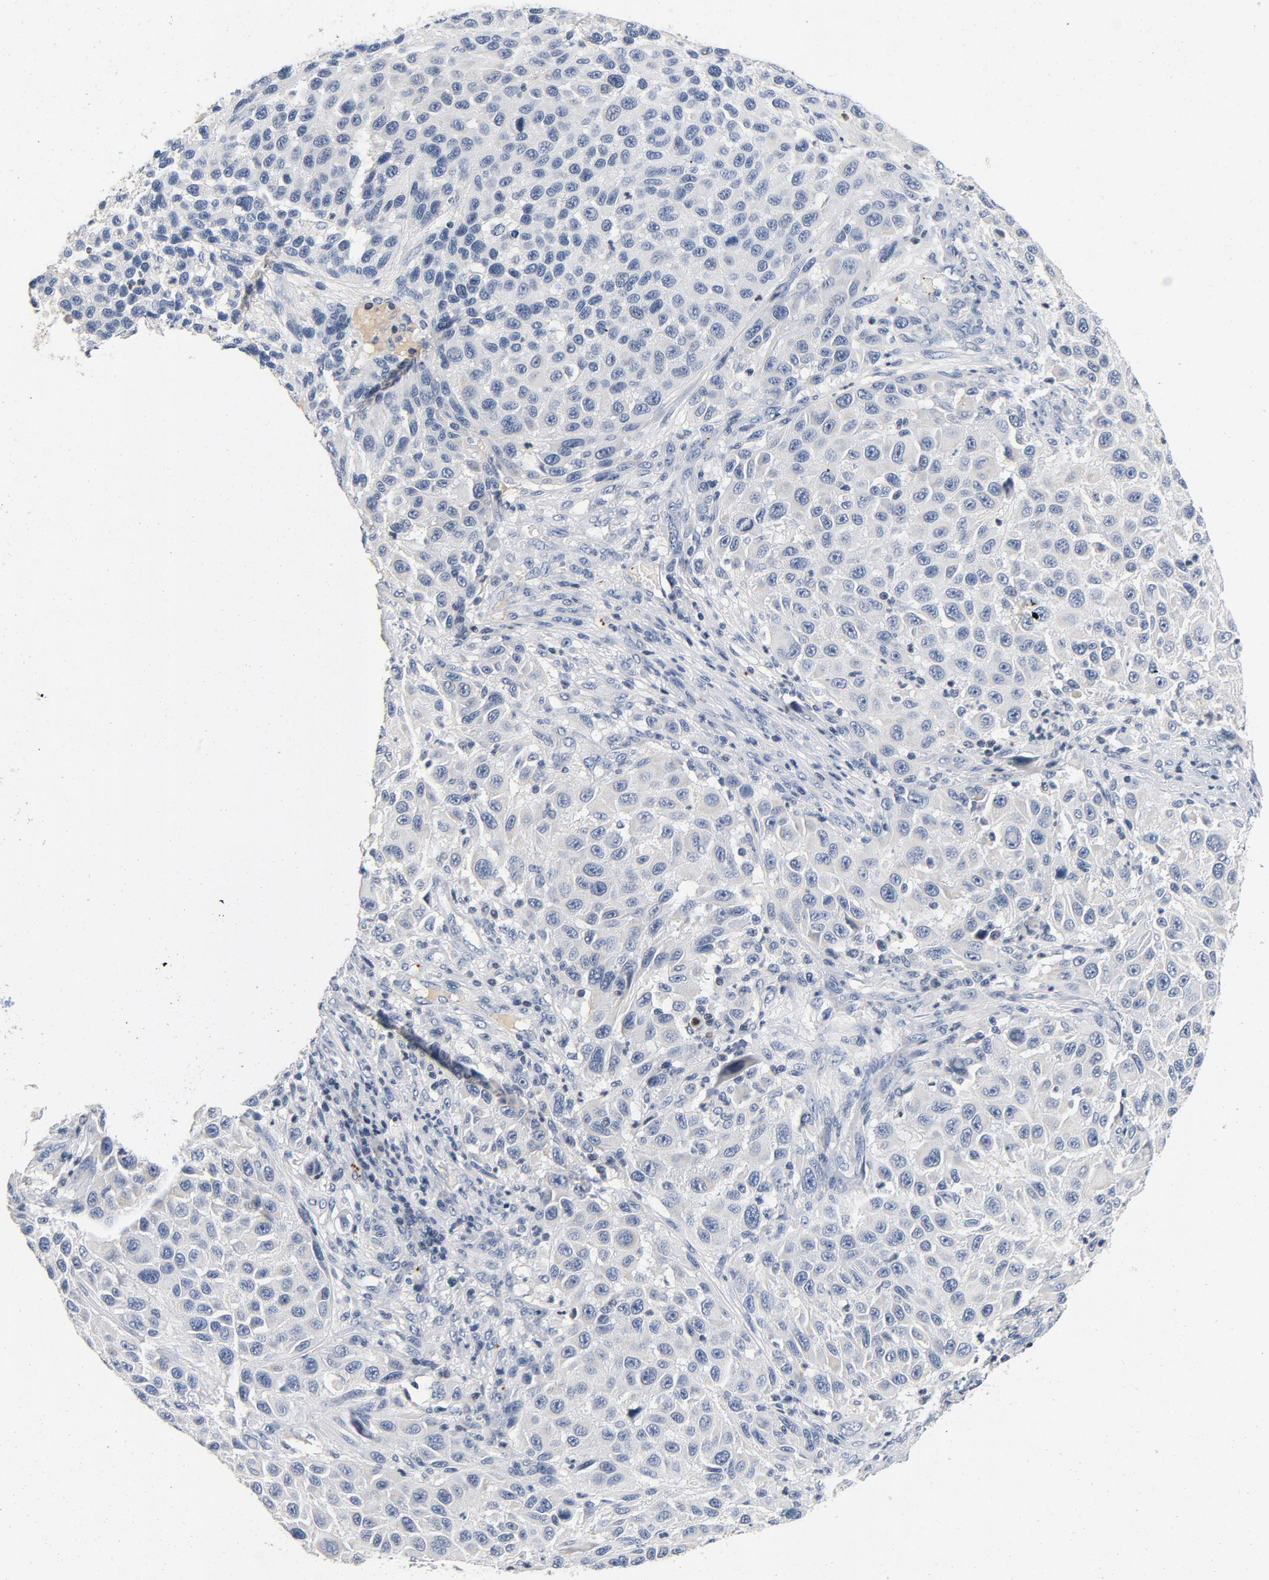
{"staining": {"intensity": "negative", "quantity": "none", "location": "none"}, "tissue": "melanoma", "cell_type": "Tumor cells", "image_type": "cancer", "snomed": [{"axis": "morphology", "description": "Malignant melanoma, Metastatic site"}, {"axis": "topography", "description": "Lymph node"}], "caption": "An IHC histopathology image of malignant melanoma (metastatic site) is shown. There is no staining in tumor cells of malignant melanoma (metastatic site).", "gene": "PIM1", "patient": {"sex": "male", "age": 61}}